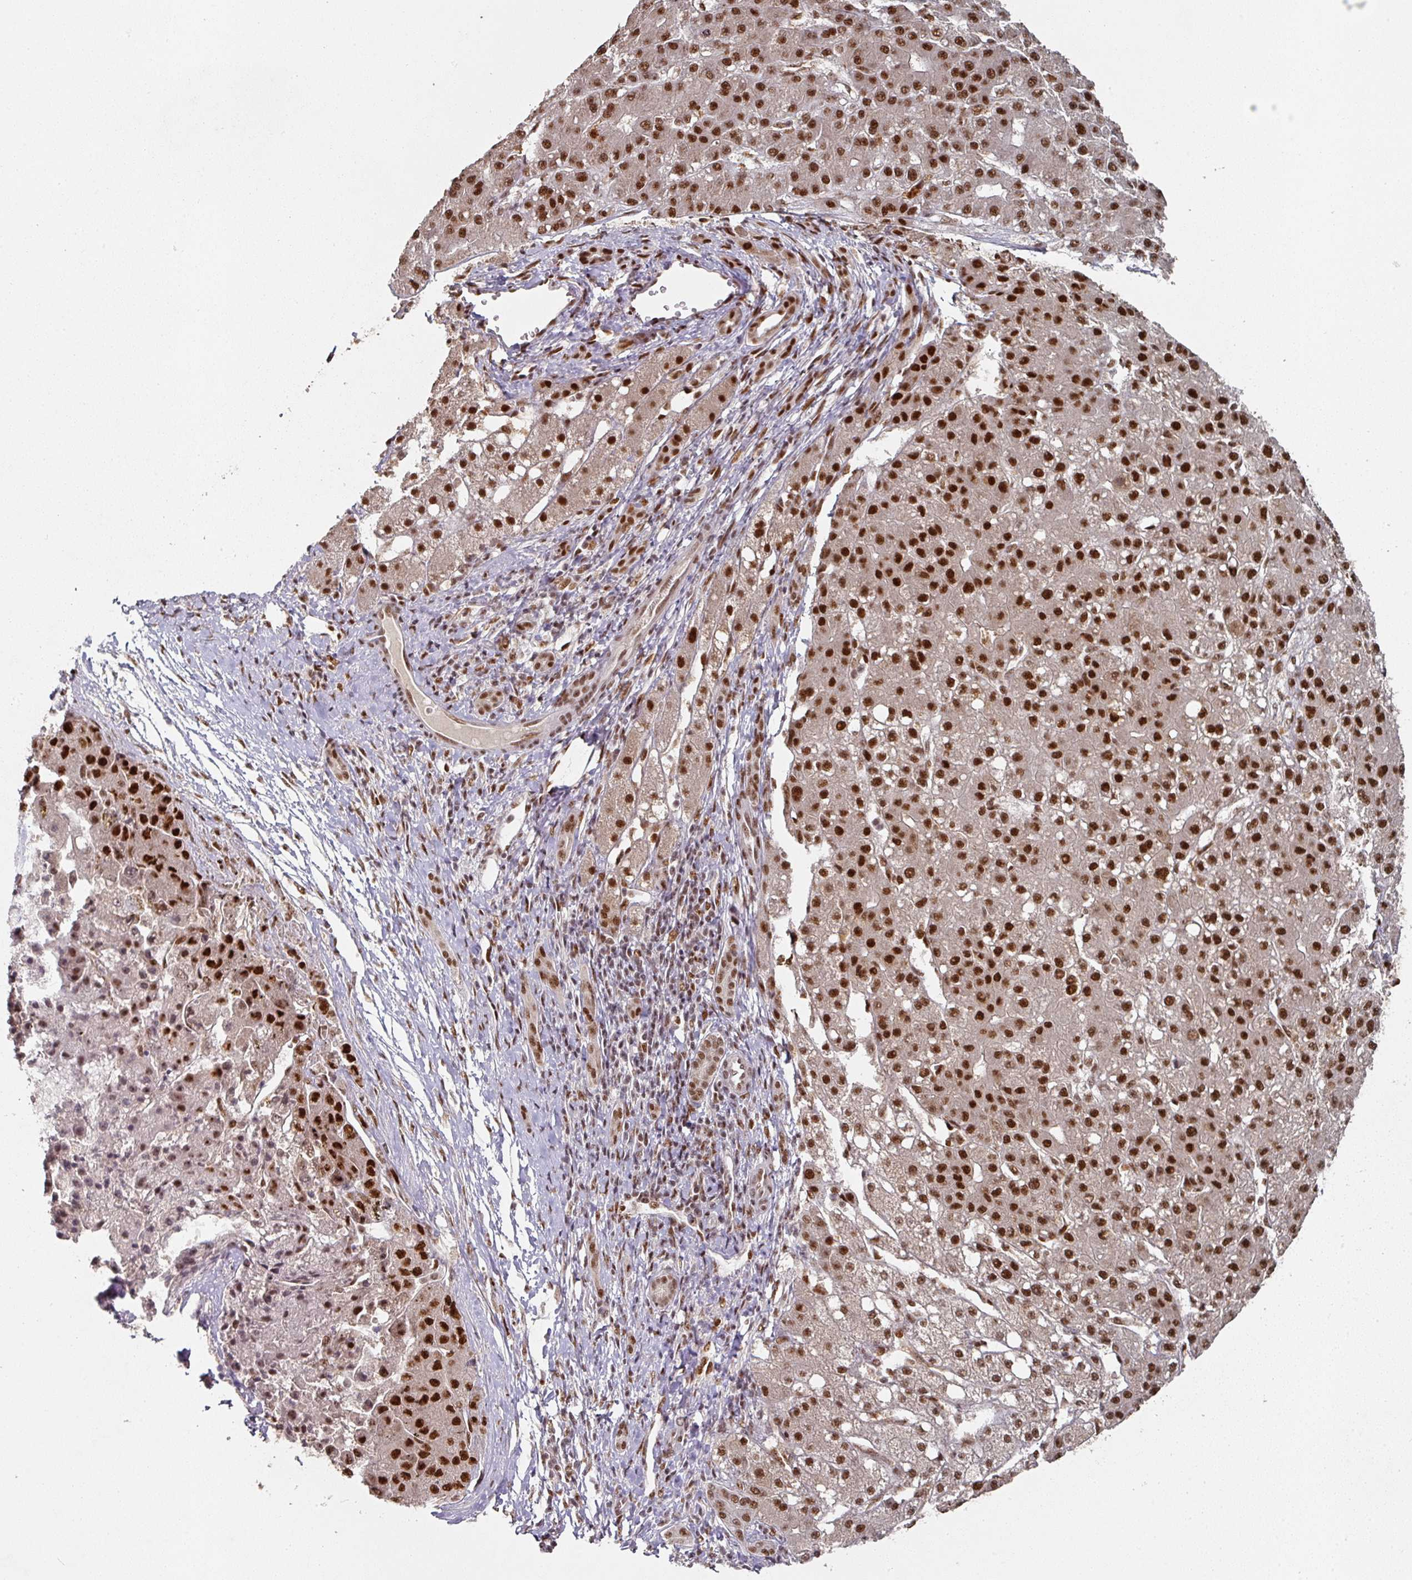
{"staining": {"intensity": "strong", "quantity": ">75%", "location": "nuclear"}, "tissue": "liver cancer", "cell_type": "Tumor cells", "image_type": "cancer", "snomed": [{"axis": "morphology", "description": "Carcinoma, Hepatocellular, NOS"}, {"axis": "topography", "description": "Liver"}], "caption": "Brown immunohistochemical staining in liver cancer (hepatocellular carcinoma) displays strong nuclear positivity in about >75% of tumor cells.", "gene": "MEPCE", "patient": {"sex": "male", "age": 67}}